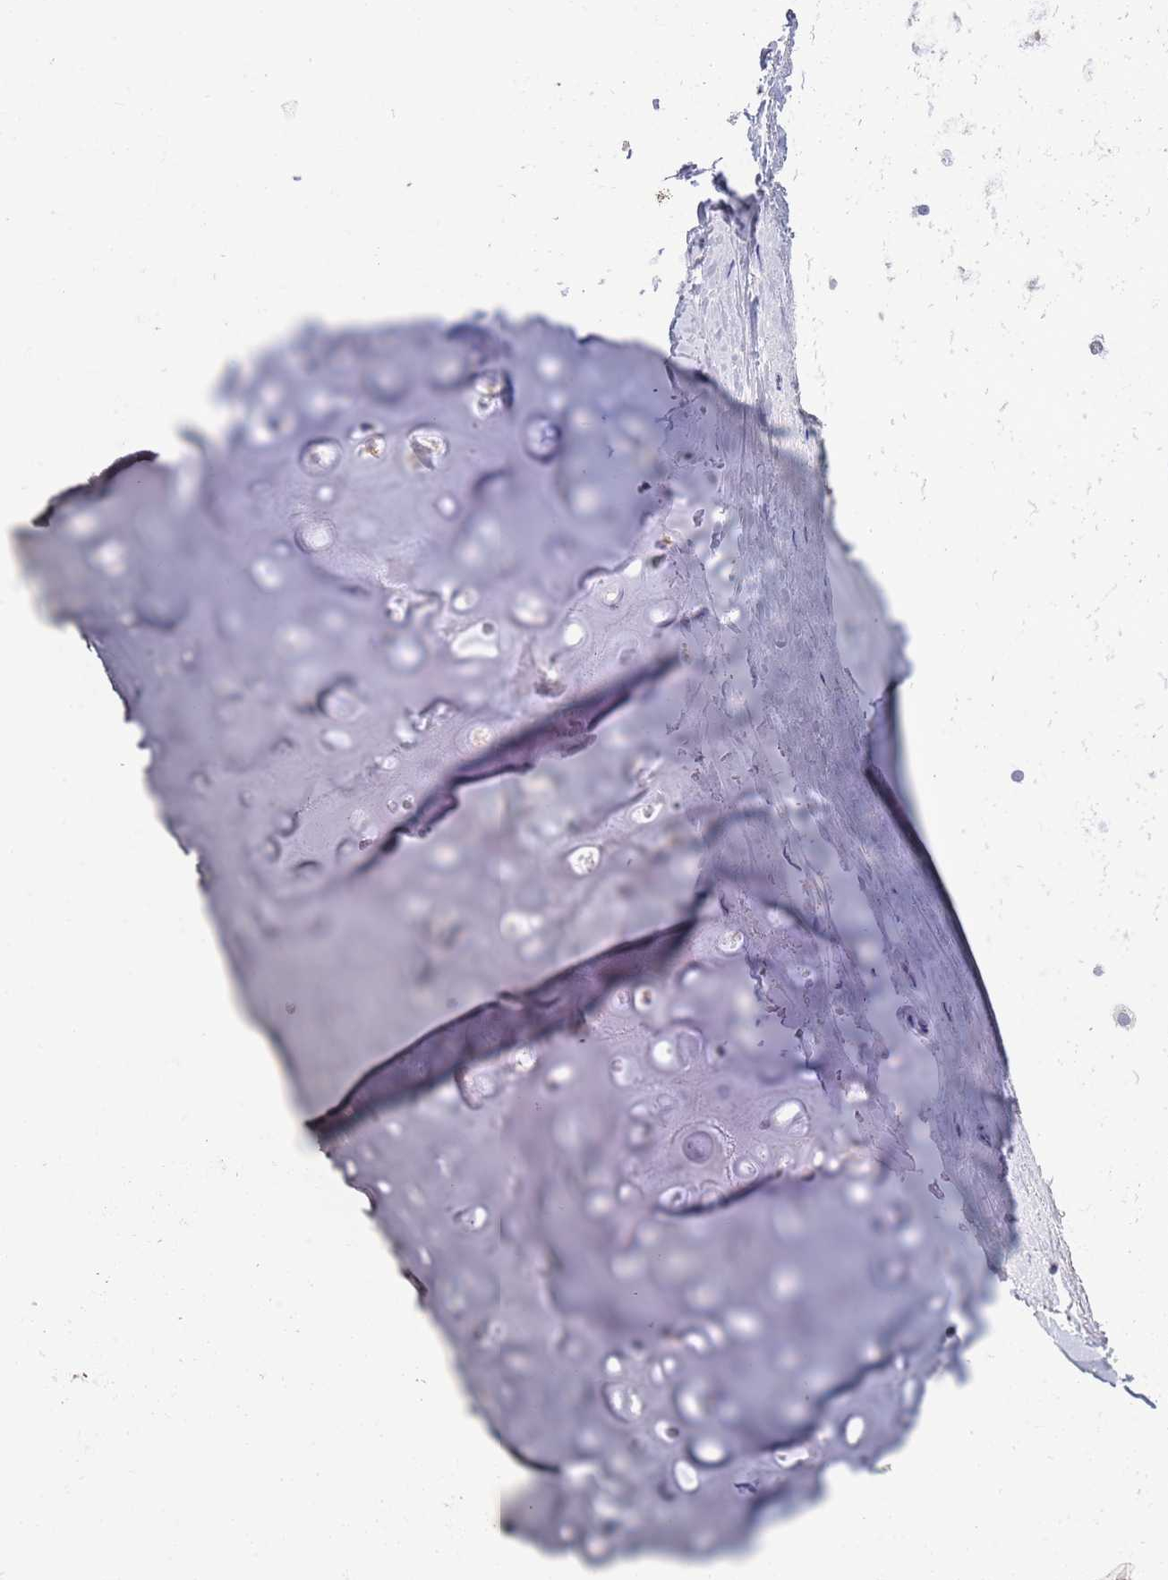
{"staining": {"intensity": "negative", "quantity": "none", "location": "none"}, "tissue": "adipose tissue", "cell_type": "Adipocytes", "image_type": "normal", "snomed": [{"axis": "morphology", "description": "Normal tissue, NOS"}, {"axis": "topography", "description": "Cartilage tissue"}], "caption": "High magnification brightfield microscopy of unremarkable adipose tissue stained with DAB (brown) and counterstained with hematoxylin (blue): adipocytes show no significant expression. (Brightfield microscopy of DAB immunohistochemistry (IHC) at high magnification).", "gene": "ACSBG1", "patient": {"sex": "male", "age": 66}}